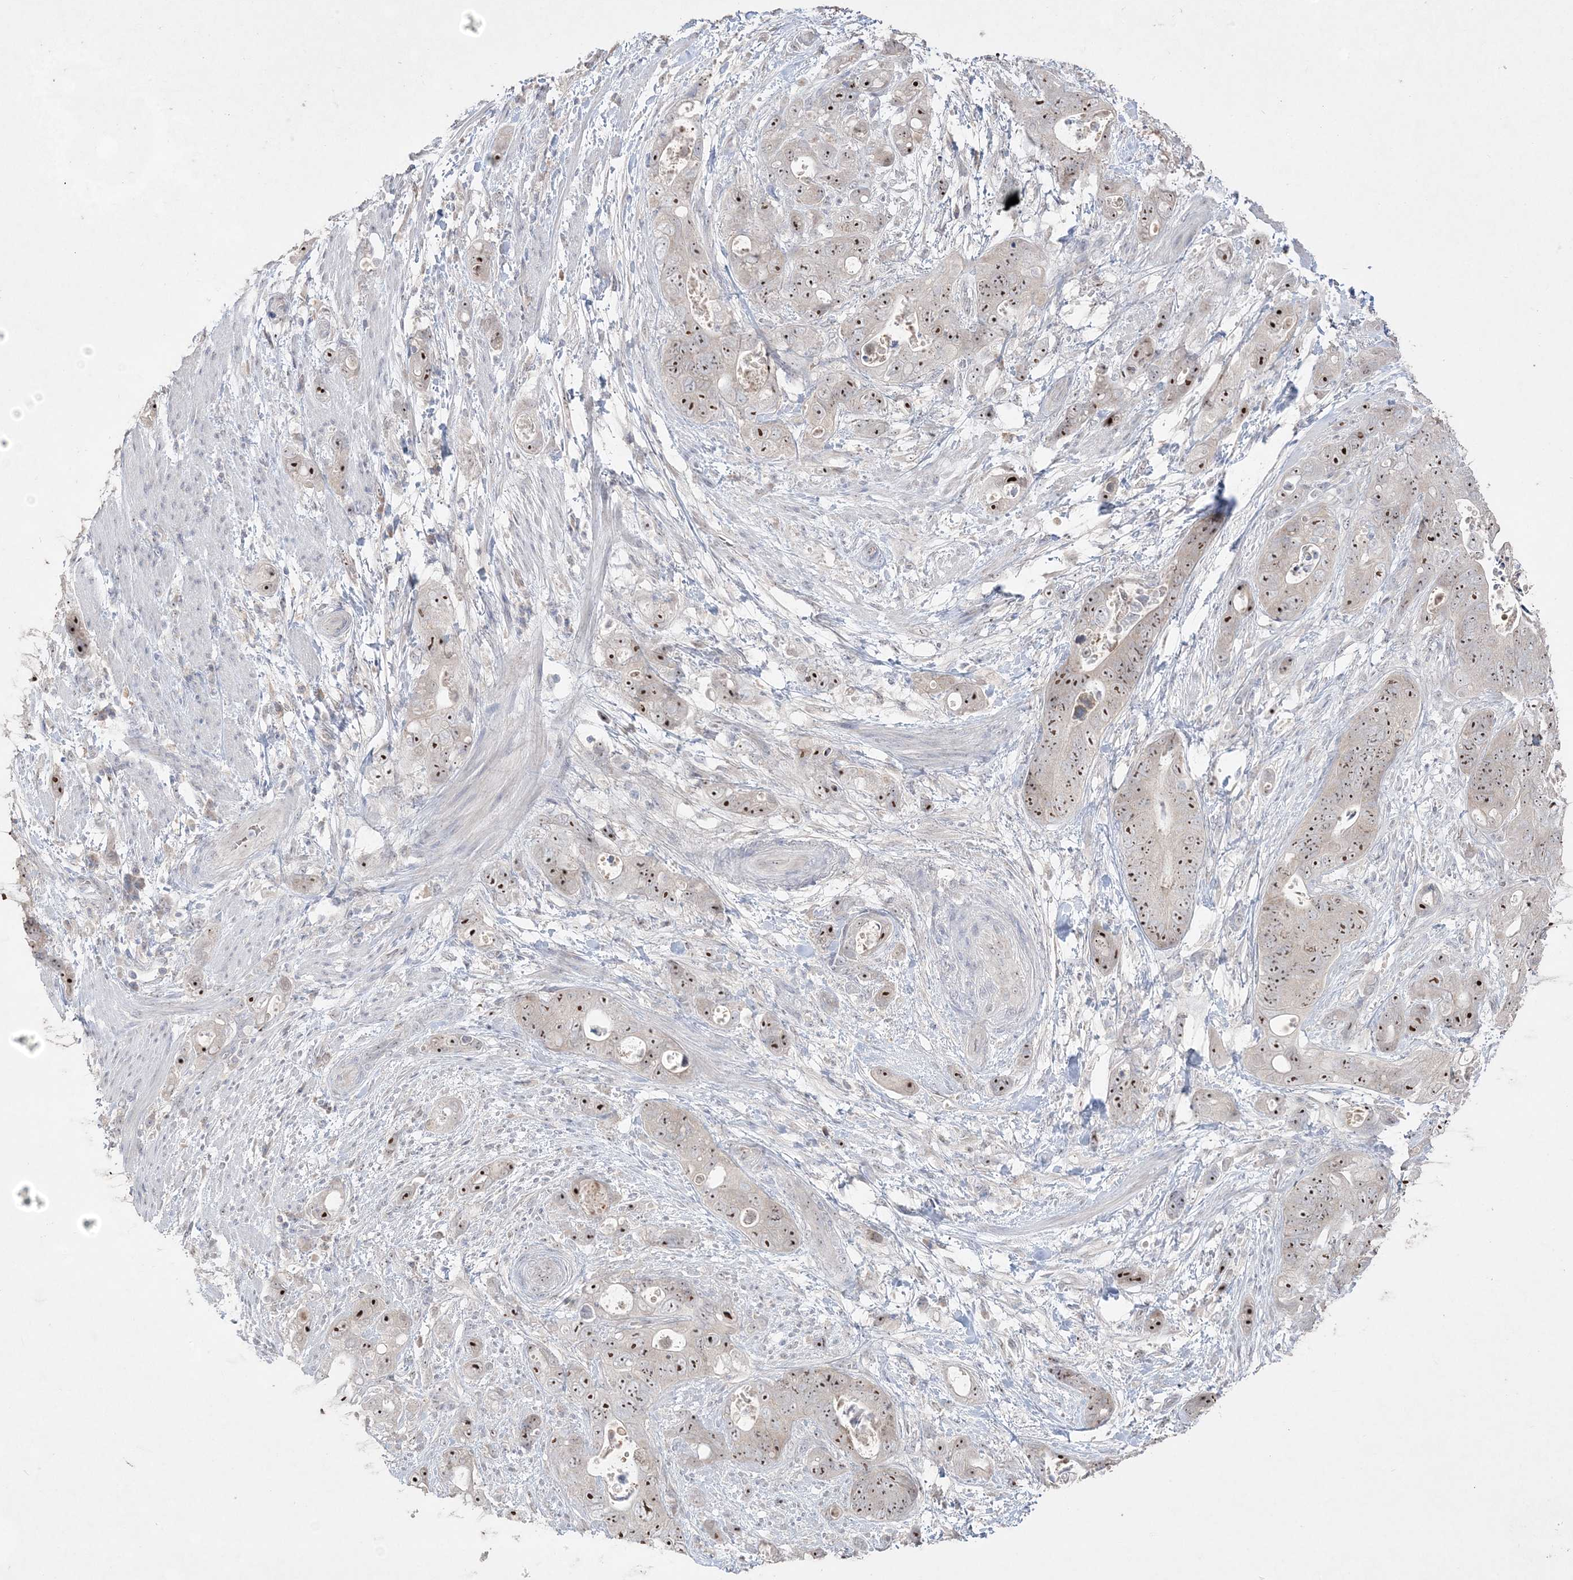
{"staining": {"intensity": "strong", "quantity": ">75%", "location": "nuclear"}, "tissue": "stomach cancer", "cell_type": "Tumor cells", "image_type": "cancer", "snomed": [{"axis": "morphology", "description": "Adenocarcinoma, NOS"}, {"axis": "topography", "description": "Stomach"}], "caption": "The image displays staining of stomach adenocarcinoma, revealing strong nuclear protein positivity (brown color) within tumor cells.", "gene": "NOP16", "patient": {"sex": "female", "age": 89}}